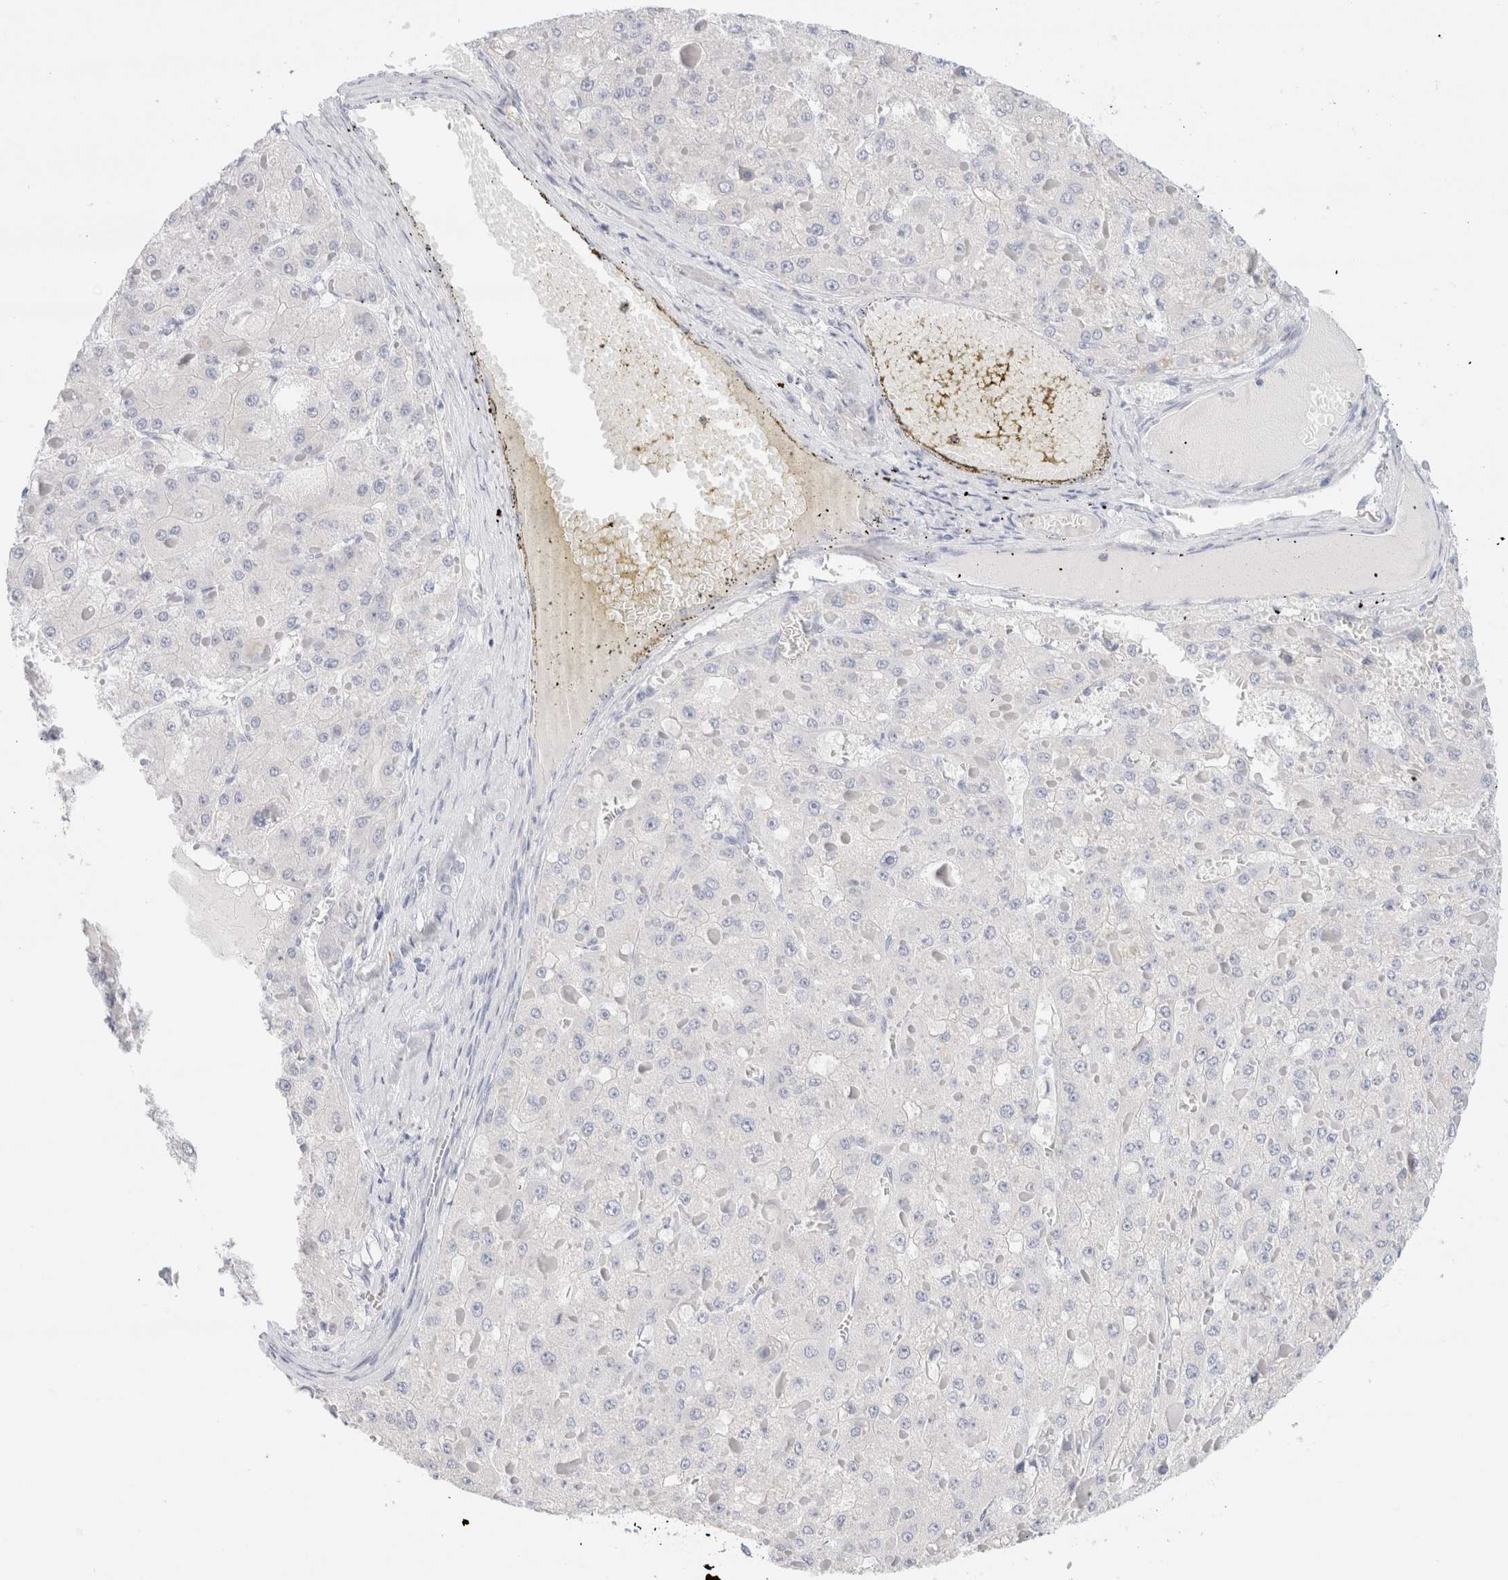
{"staining": {"intensity": "negative", "quantity": "none", "location": "none"}, "tissue": "liver cancer", "cell_type": "Tumor cells", "image_type": "cancer", "snomed": [{"axis": "morphology", "description": "Carcinoma, Hepatocellular, NOS"}, {"axis": "topography", "description": "Liver"}], "caption": "Histopathology image shows no protein positivity in tumor cells of hepatocellular carcinoma (liver) tissue. The staining is performed using DAB (3,3'-diaminobenzidine) brown chromogen with nuclei counter-stained in using hematoxylin.", "gene": "GADD45G", "patient": {"sex": "female", "age": 73}}